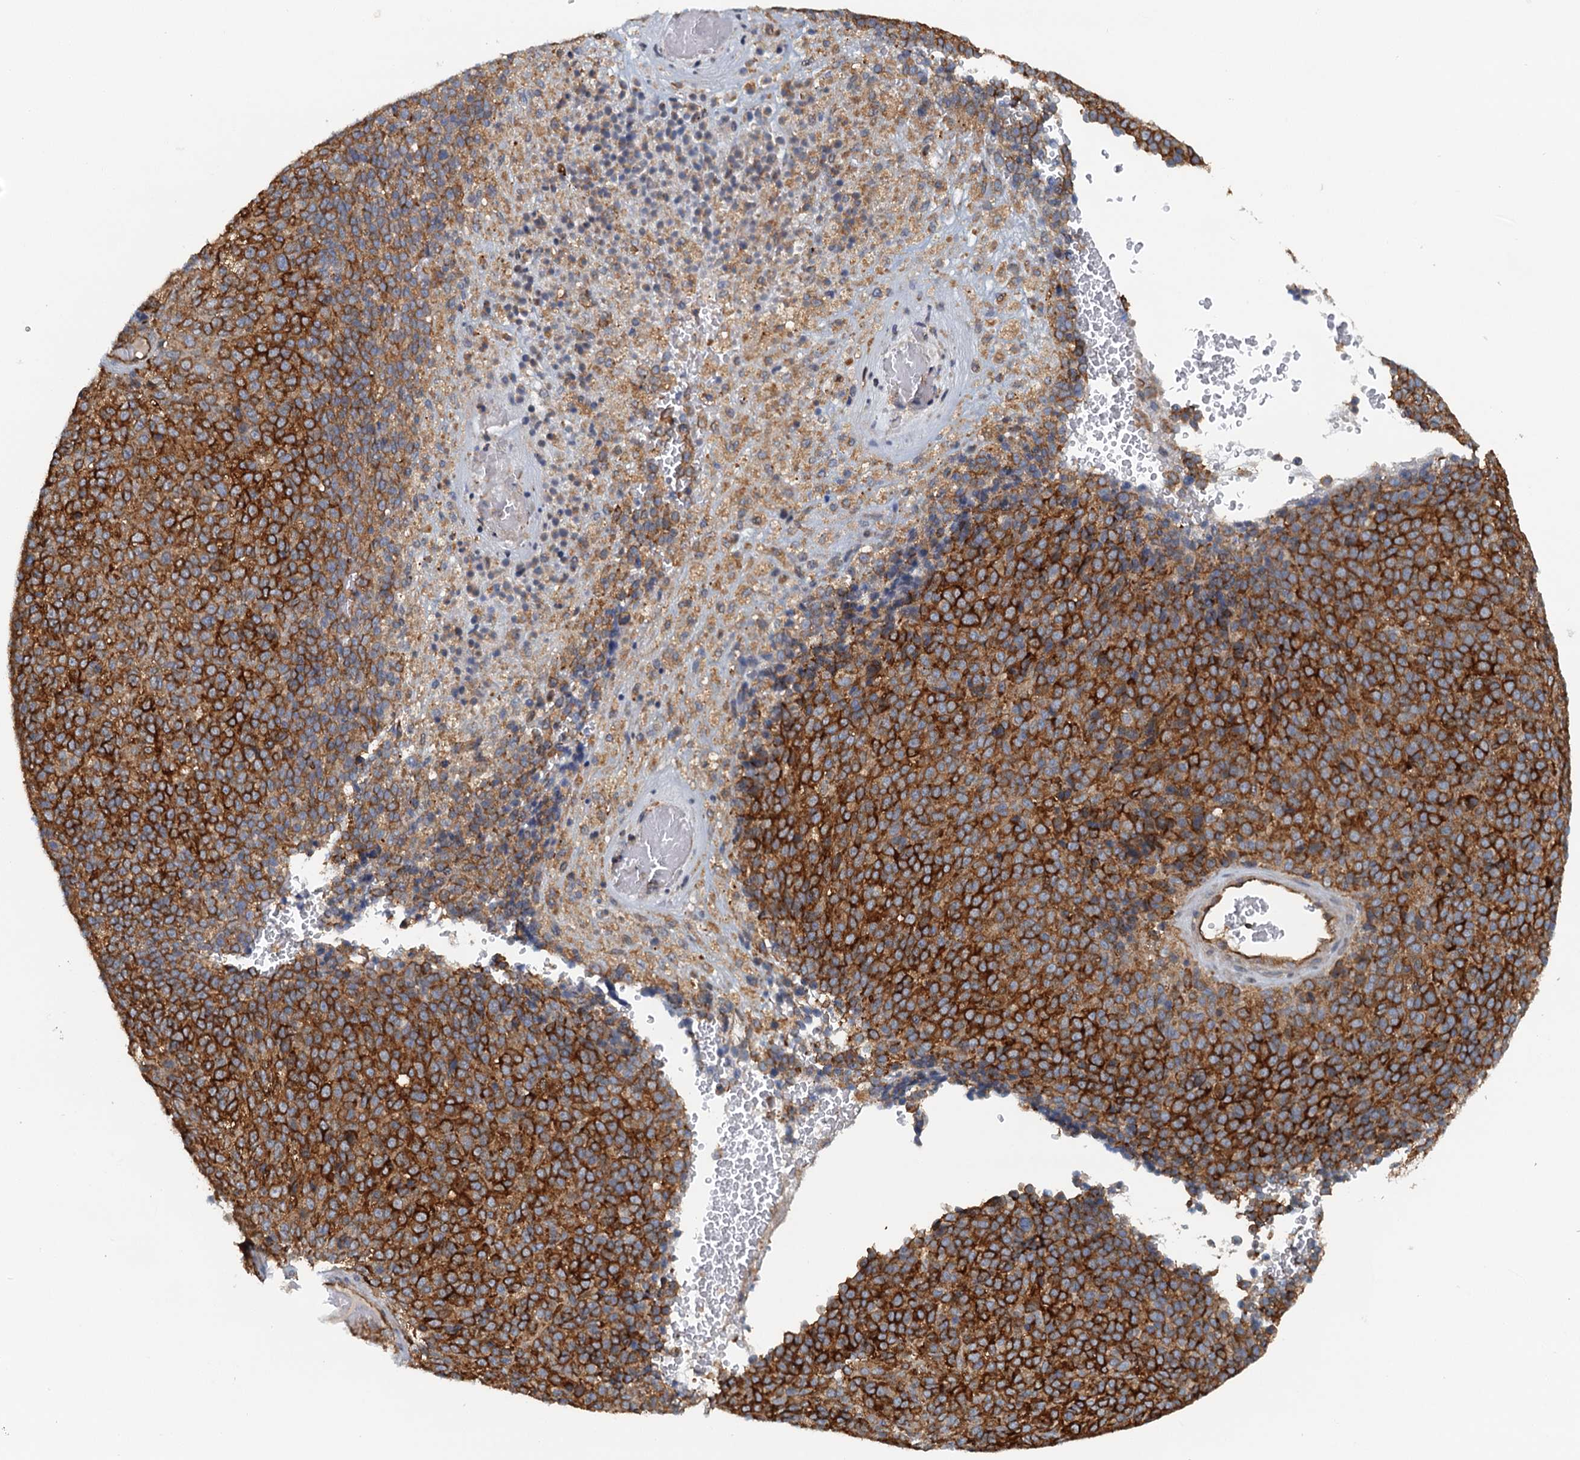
{"staining": {"intensity": "strong", "quantity": ">75%", "location": "cytoplasmic/membranous"}, "tissue": "melanoma", "cell_type": "Tumor cells", "image_type": "cancer", "snomed": [{"axis": "morphology", "description": "Malignant melanoma, Metastatic site"}, {"axis": "topography", "description": "Brain"}], "caption": "Tumor cells show strong cytoplasmic/membranous positivity in approximately >75% of cells in malignant melanoma (metastatic site). (IHC, brightfield microscopy, high magnification).", "gene": "NIPAL3", "patient": {"sex": "female", "age": 56}}